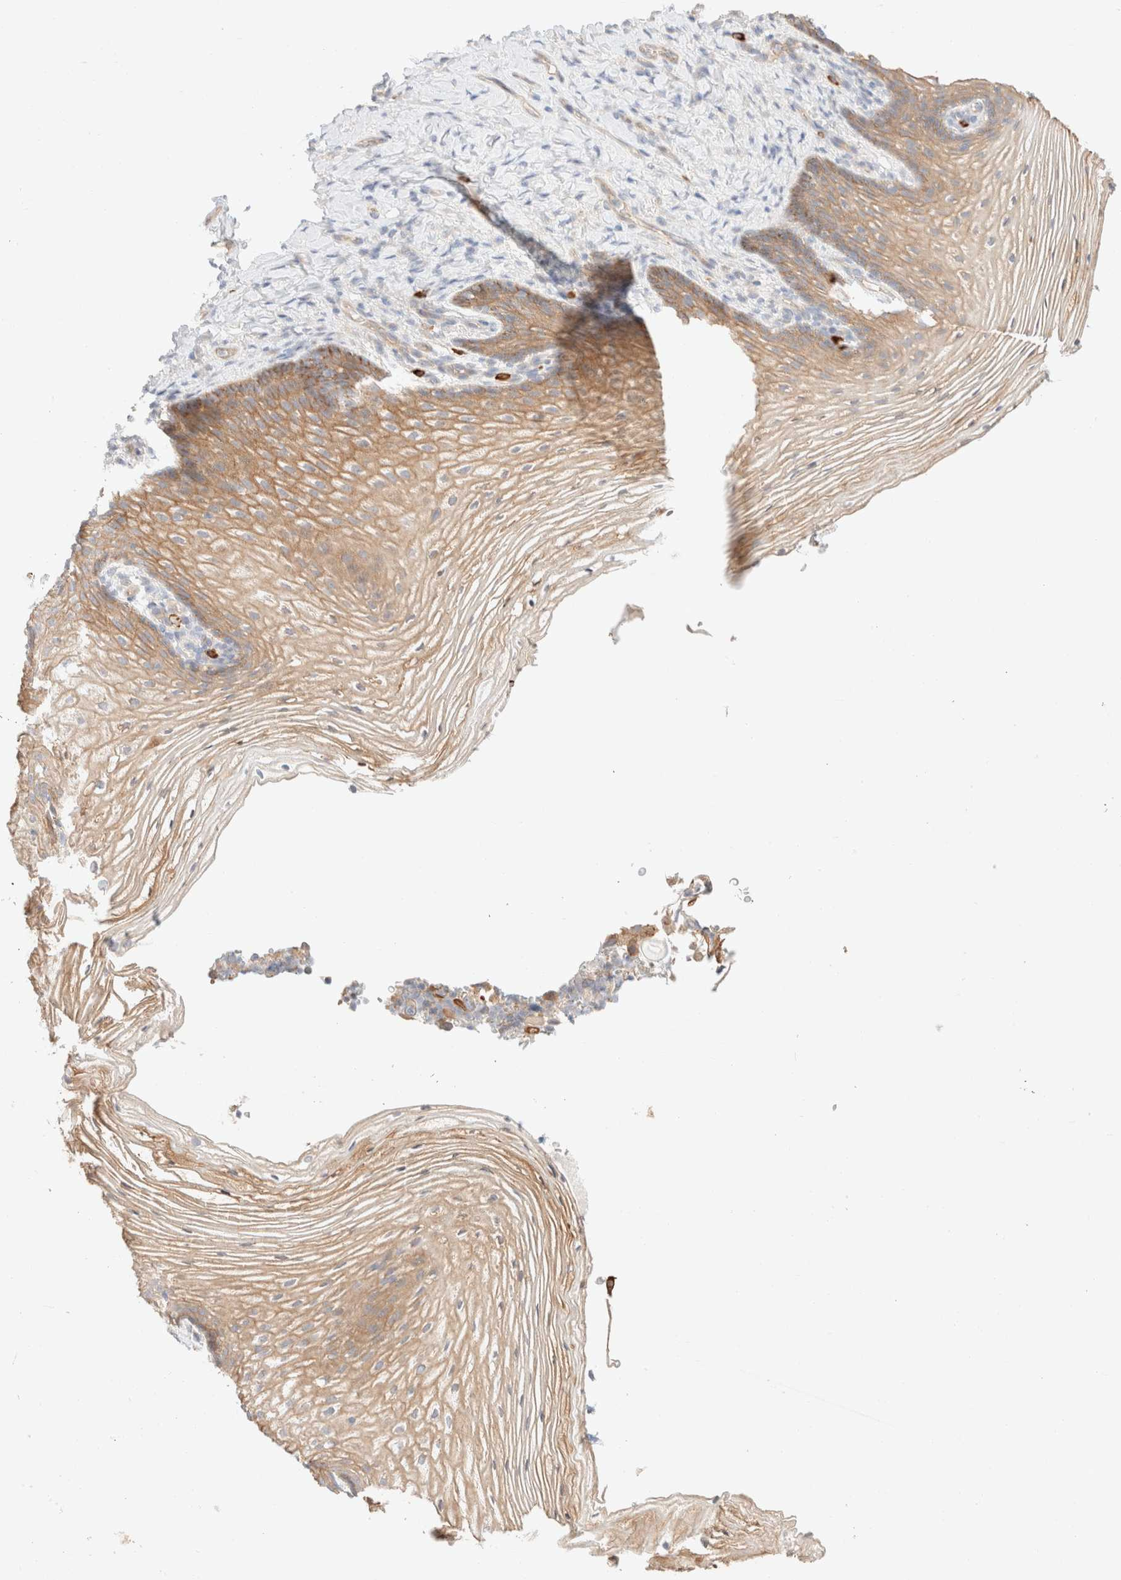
{"staining": {"intensity": "moderate", "quantity": ">75%", "location": "cytoplasmic/membranous"}, "tissue": "vagina", "cell_type": "Squamous epithelial cells", "image_type": "normal", "snomed": [{"axis": "morphology", "description": "Normal tissue, NOS"}, {"axis": "topography", "description": "Vagina"}], "caption": "A photomicrograph showing moderate cytoplasmic/membranous expression in approximately >75% of squamous epithelial cells in benign vagina, as visualized by brown immunohistochemical staining.", "gene": "NIBAN2", "patient": {"sex": "female", "age": 60}}